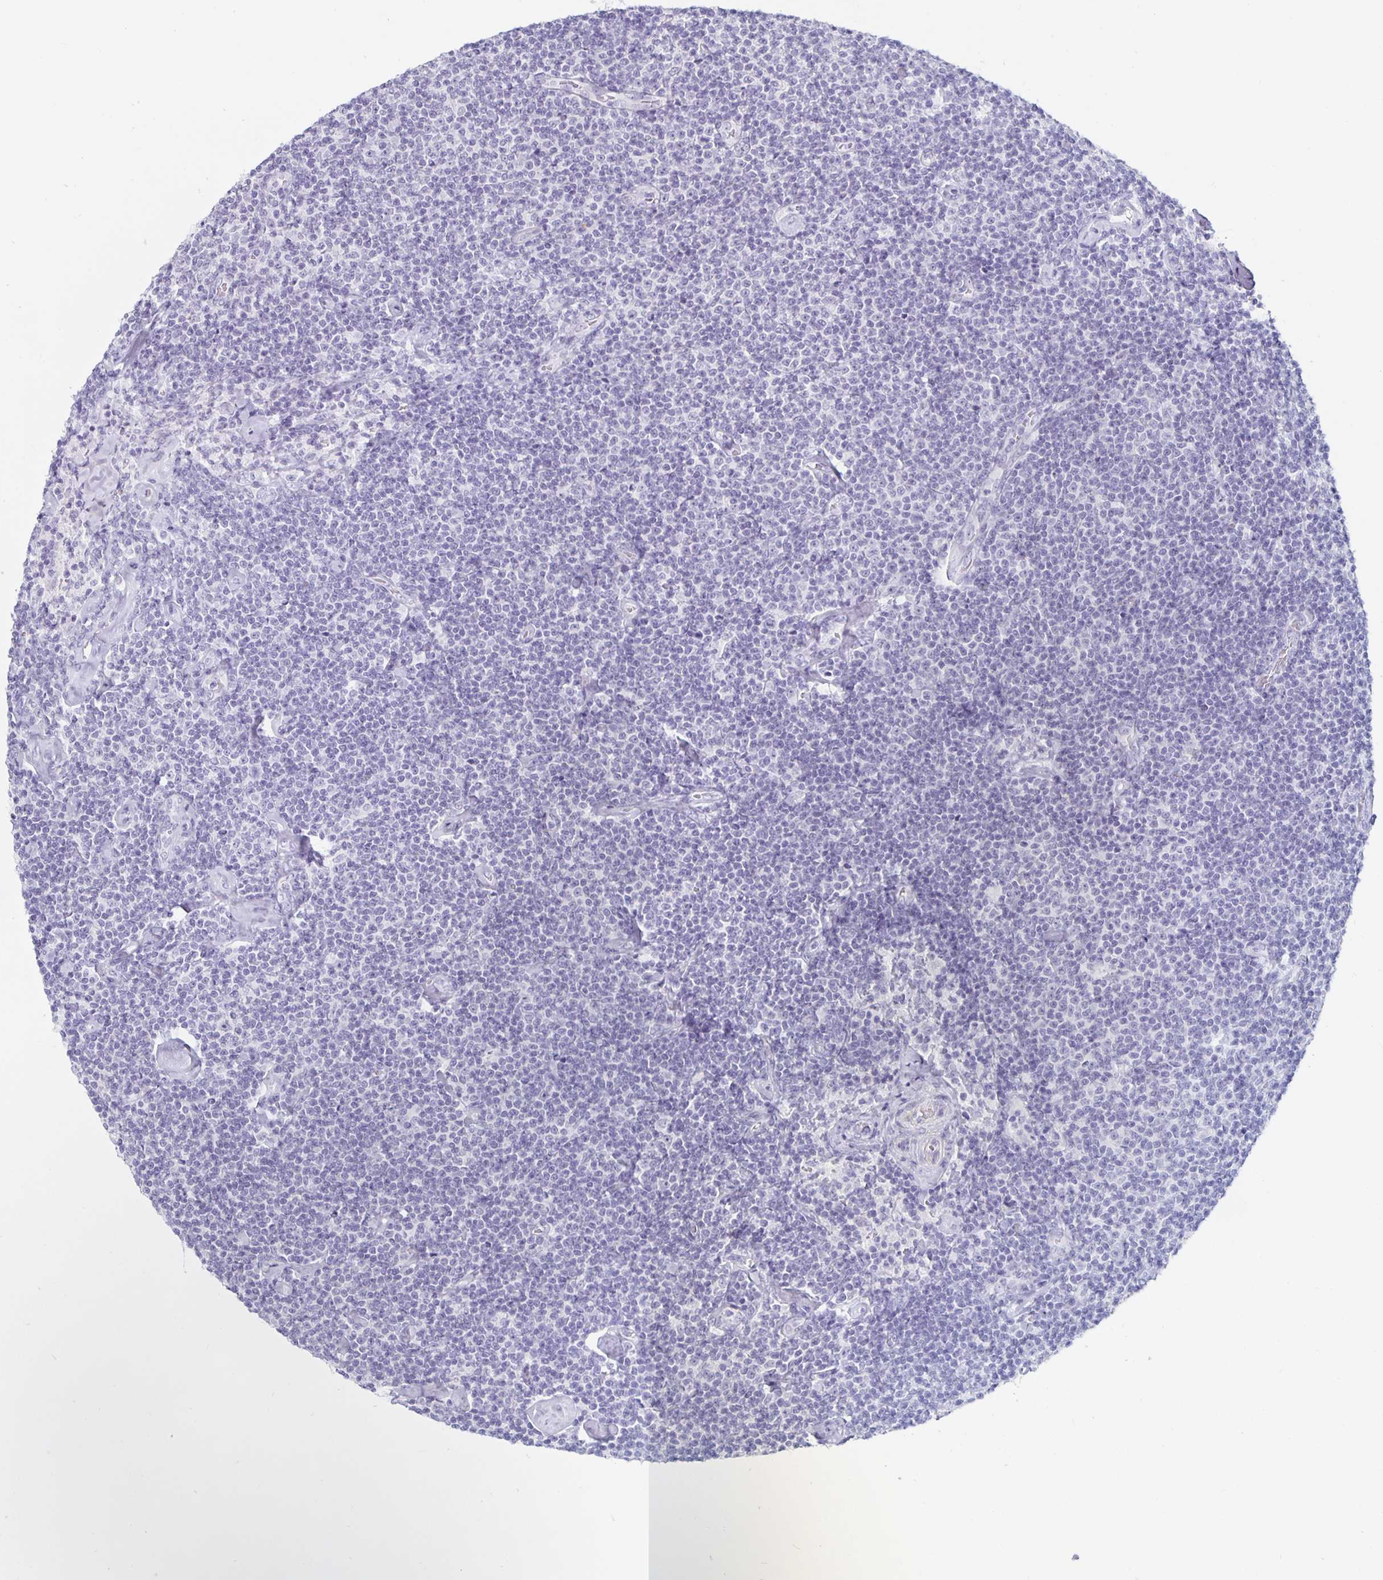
{"staining": {"intensity": "negative", "quantity": "none", "location": "none"}, "tissue": "lymphoma", "cell_type": "Tumor cells", "image_type": "cancer", "snomed": [{"axis": "morphology", "description": "Malignant lymphoma, non-Hodgkin's type, Low grade"}, {"axis": "topography", "description": "Lymph node"}], "caption": "An immunohistochemistry histopathology image of lymphoma is shown. There is no staining in tumor cells of lymphoma.", "gene": "KCNQ2", "patient": {"sex": "male", "age": 81}}